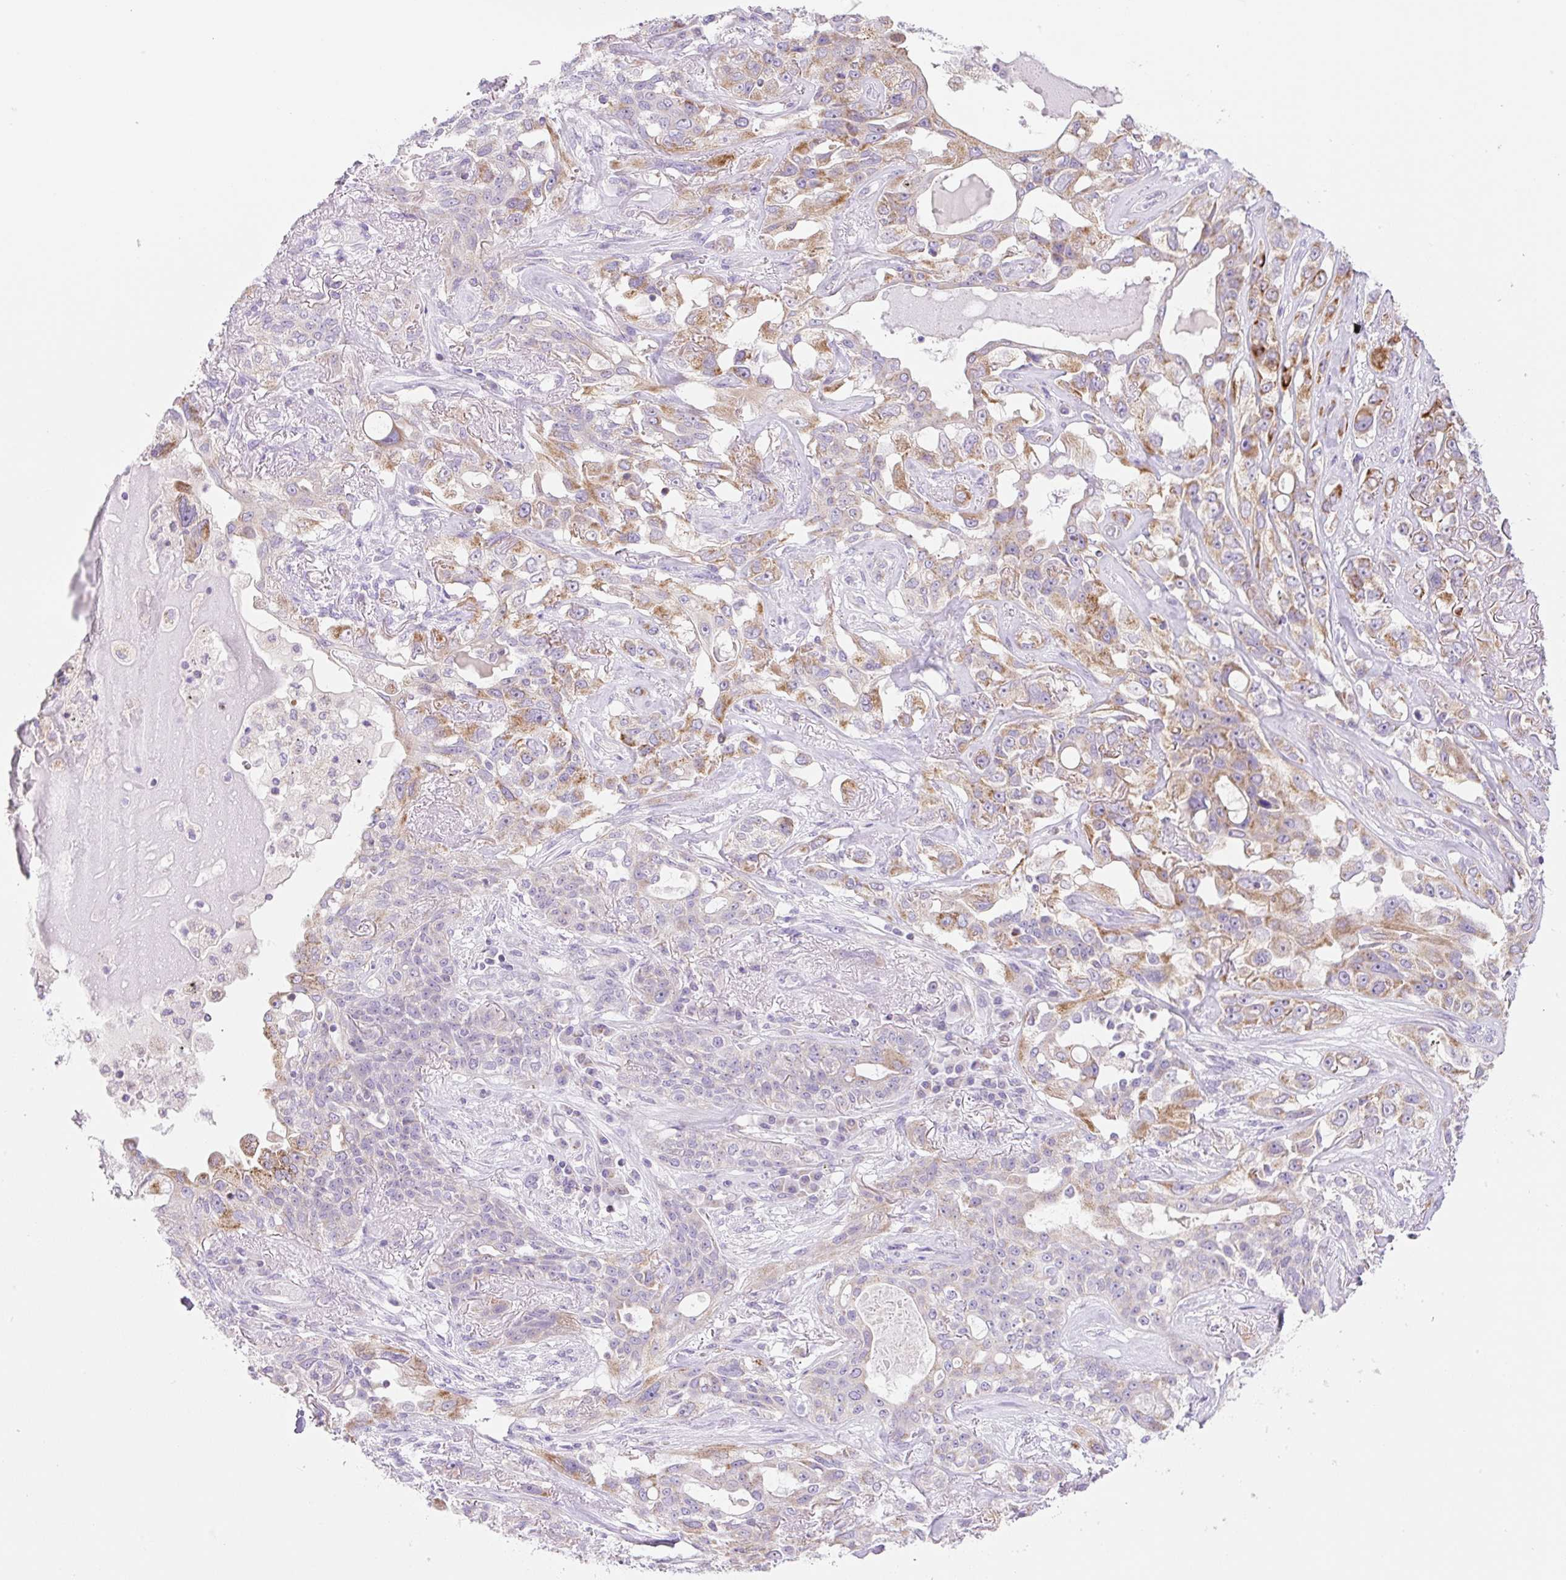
{"staining": {"intensity": "moderate", "quantity": "25%-75%", "location": "cytoplasmic/membranous"}, "tissue": "lung cancer", "cell_type": "Tumor cells", "image_type": "cancer", "snomed": [{"axis": "morphology", "description": "Squamous cell carcinoma, NOS"}, {"axis": "topography", "description": "Lung"}], "caption": "High-magnification brightfield microscopy of lung cancer (squamous cell carcinoma) stained with DAB (brown) and counterstained with hematoxylin (blue). tumor cells exhibit moderate cytoplasmic/membranous staining is identified in about25%-75% of cells.", "gene": "FOCAD", "patient": {"sex": "female", "age": 70}}